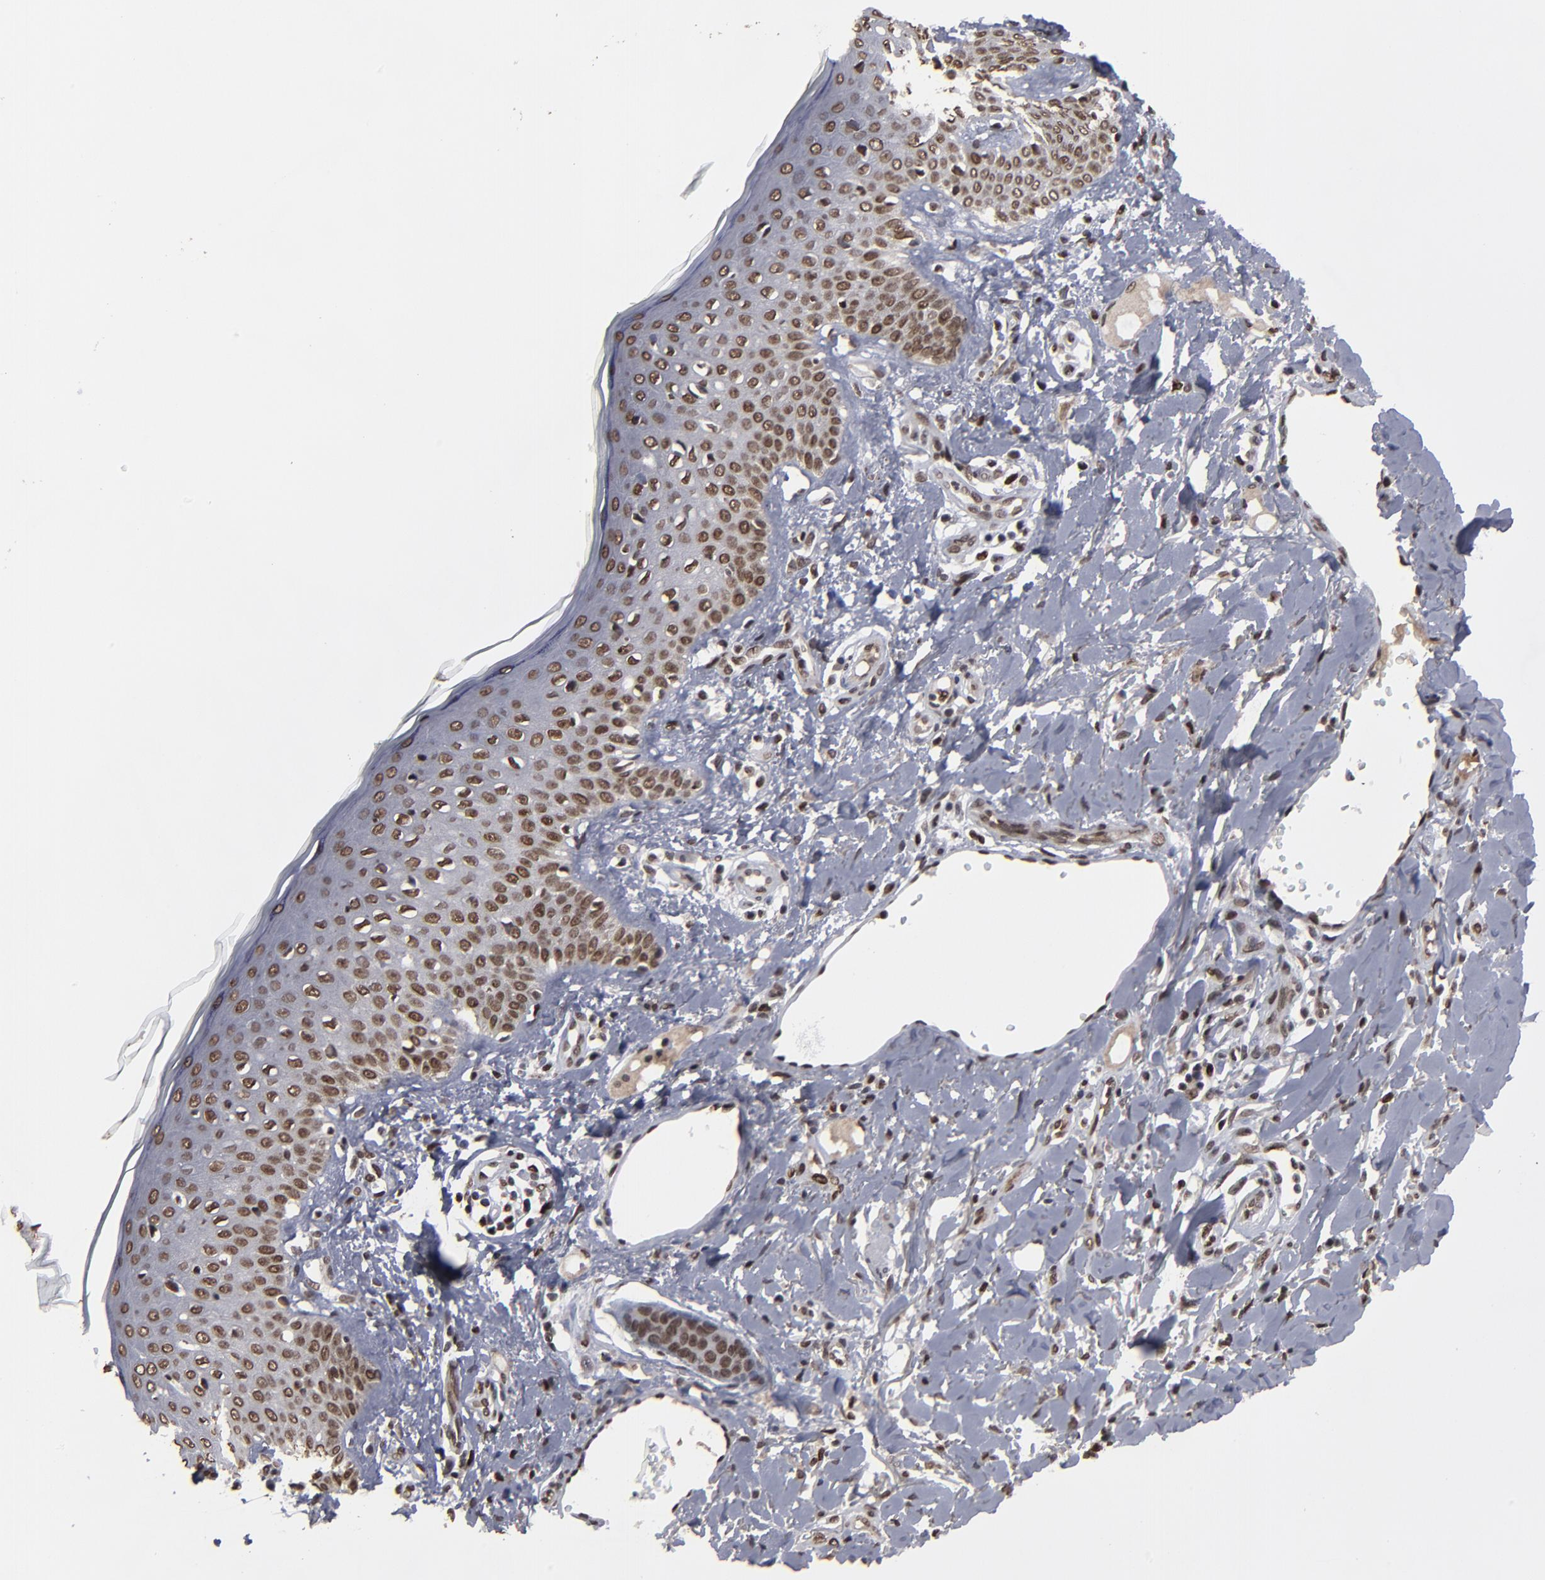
{"staining": {"intensity": "moderate", "quantity": "25%-75%", "location": "nuclear"}, "tissue": "skin cancer", "cell_type": "Tumor cells", "image_type": "cancer", "snomed": [{"axis": "morphology", "description": "Squamous cell carcinoma, NOS"}, {"axis": "topography", "description": "Skin"}], "caption": "DAB (3,3'-diaminobenzidine) immunohistochemical staining of skin cancer (squamous cell carcinoma) shows moderate nuclear protein positivity in about 25%-75% of tumor cells.", "gene": "BAZ1A", "patient": {"sex": "female", "age": 59}}